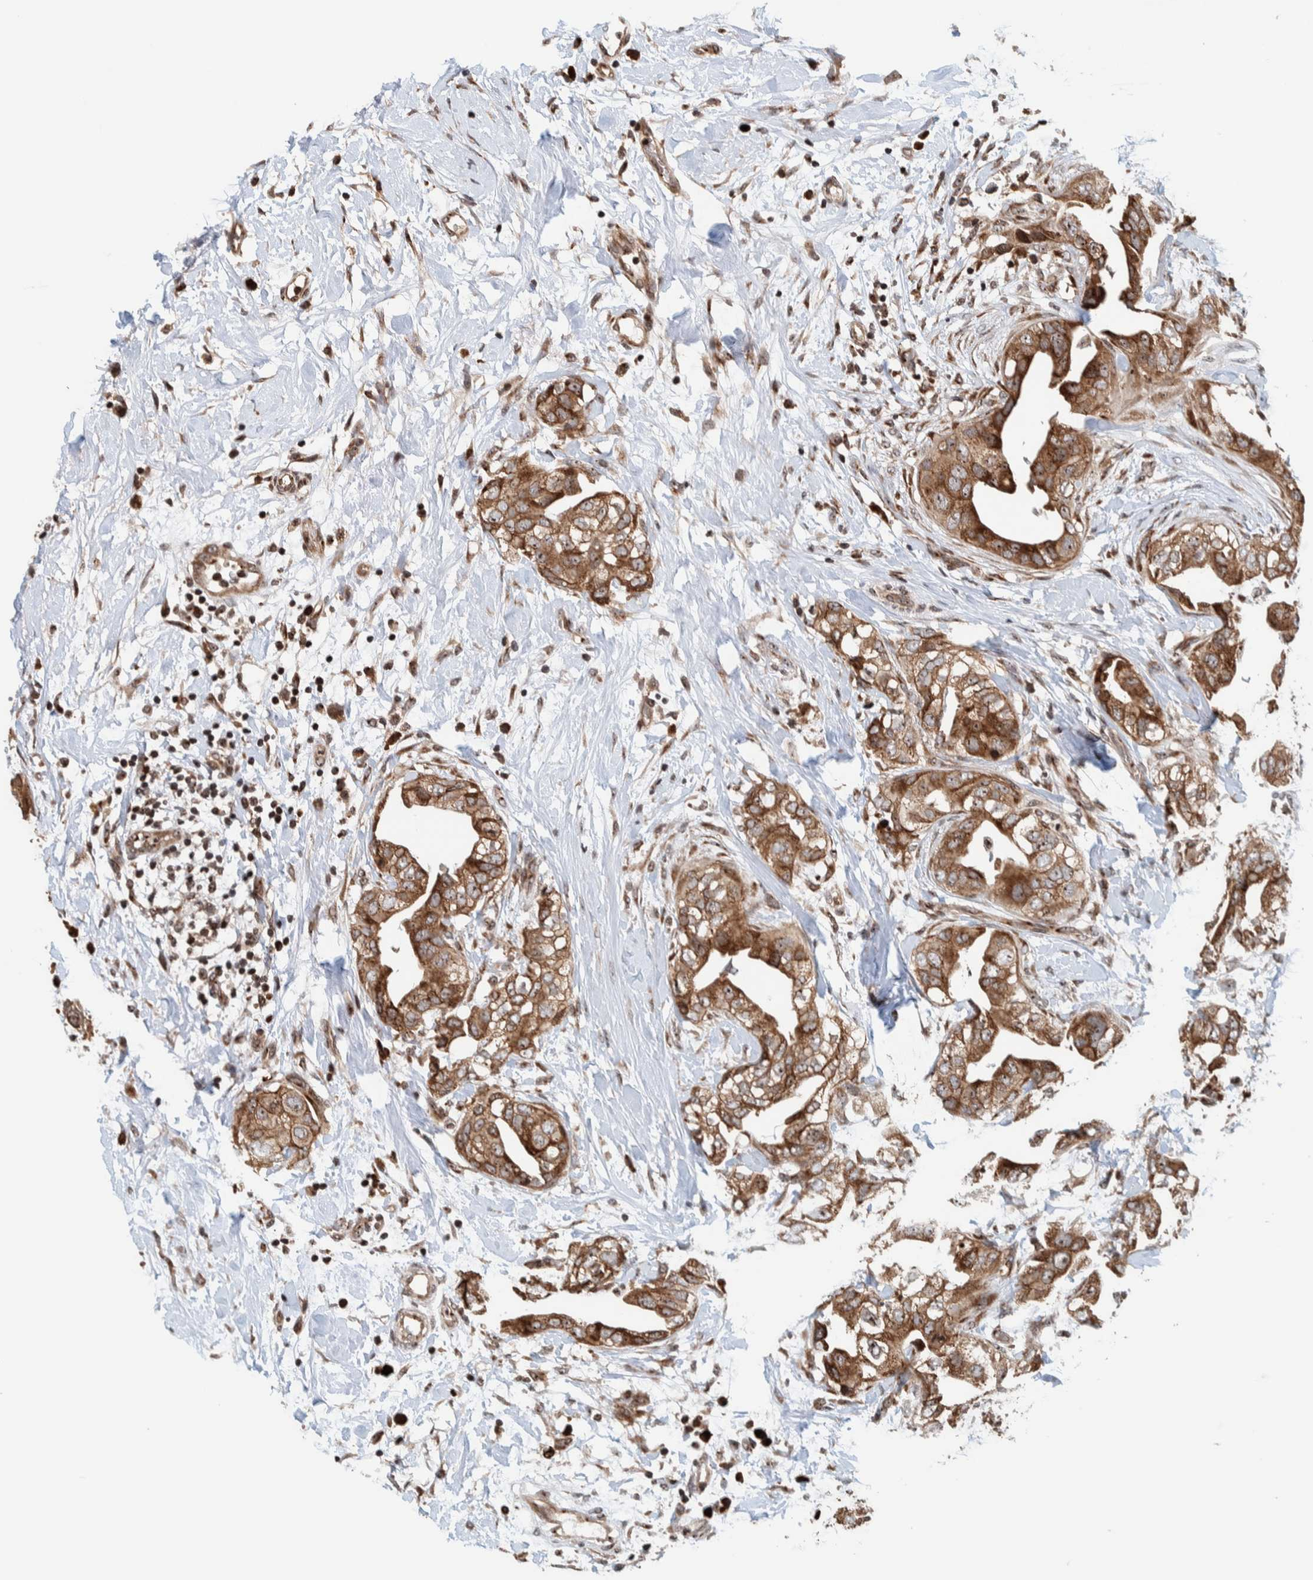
{"staining": {"intensity": "moderate", "quantity": ">75%", "location": "cytoplasmic/membranous"}, "tissue": "breast cancer", "cell_type": "Tumor cells", "image_type": "cancer", "snomed": [{"axis": "morphology", "description": "Duct carcinoma"}, {"axis": "topography", "description": "Breast"}], "caption": "IHC histopathology image of human breast cancer (infiltrating ductal carcinoma) stained for a protein (brown), which exhibits medium levels of moderate cytoplasmic/membranous positivity in approximately >75% of tumor cells.", "gene": "CCDC182", "patient": {"sex": "female", "age": 40}}